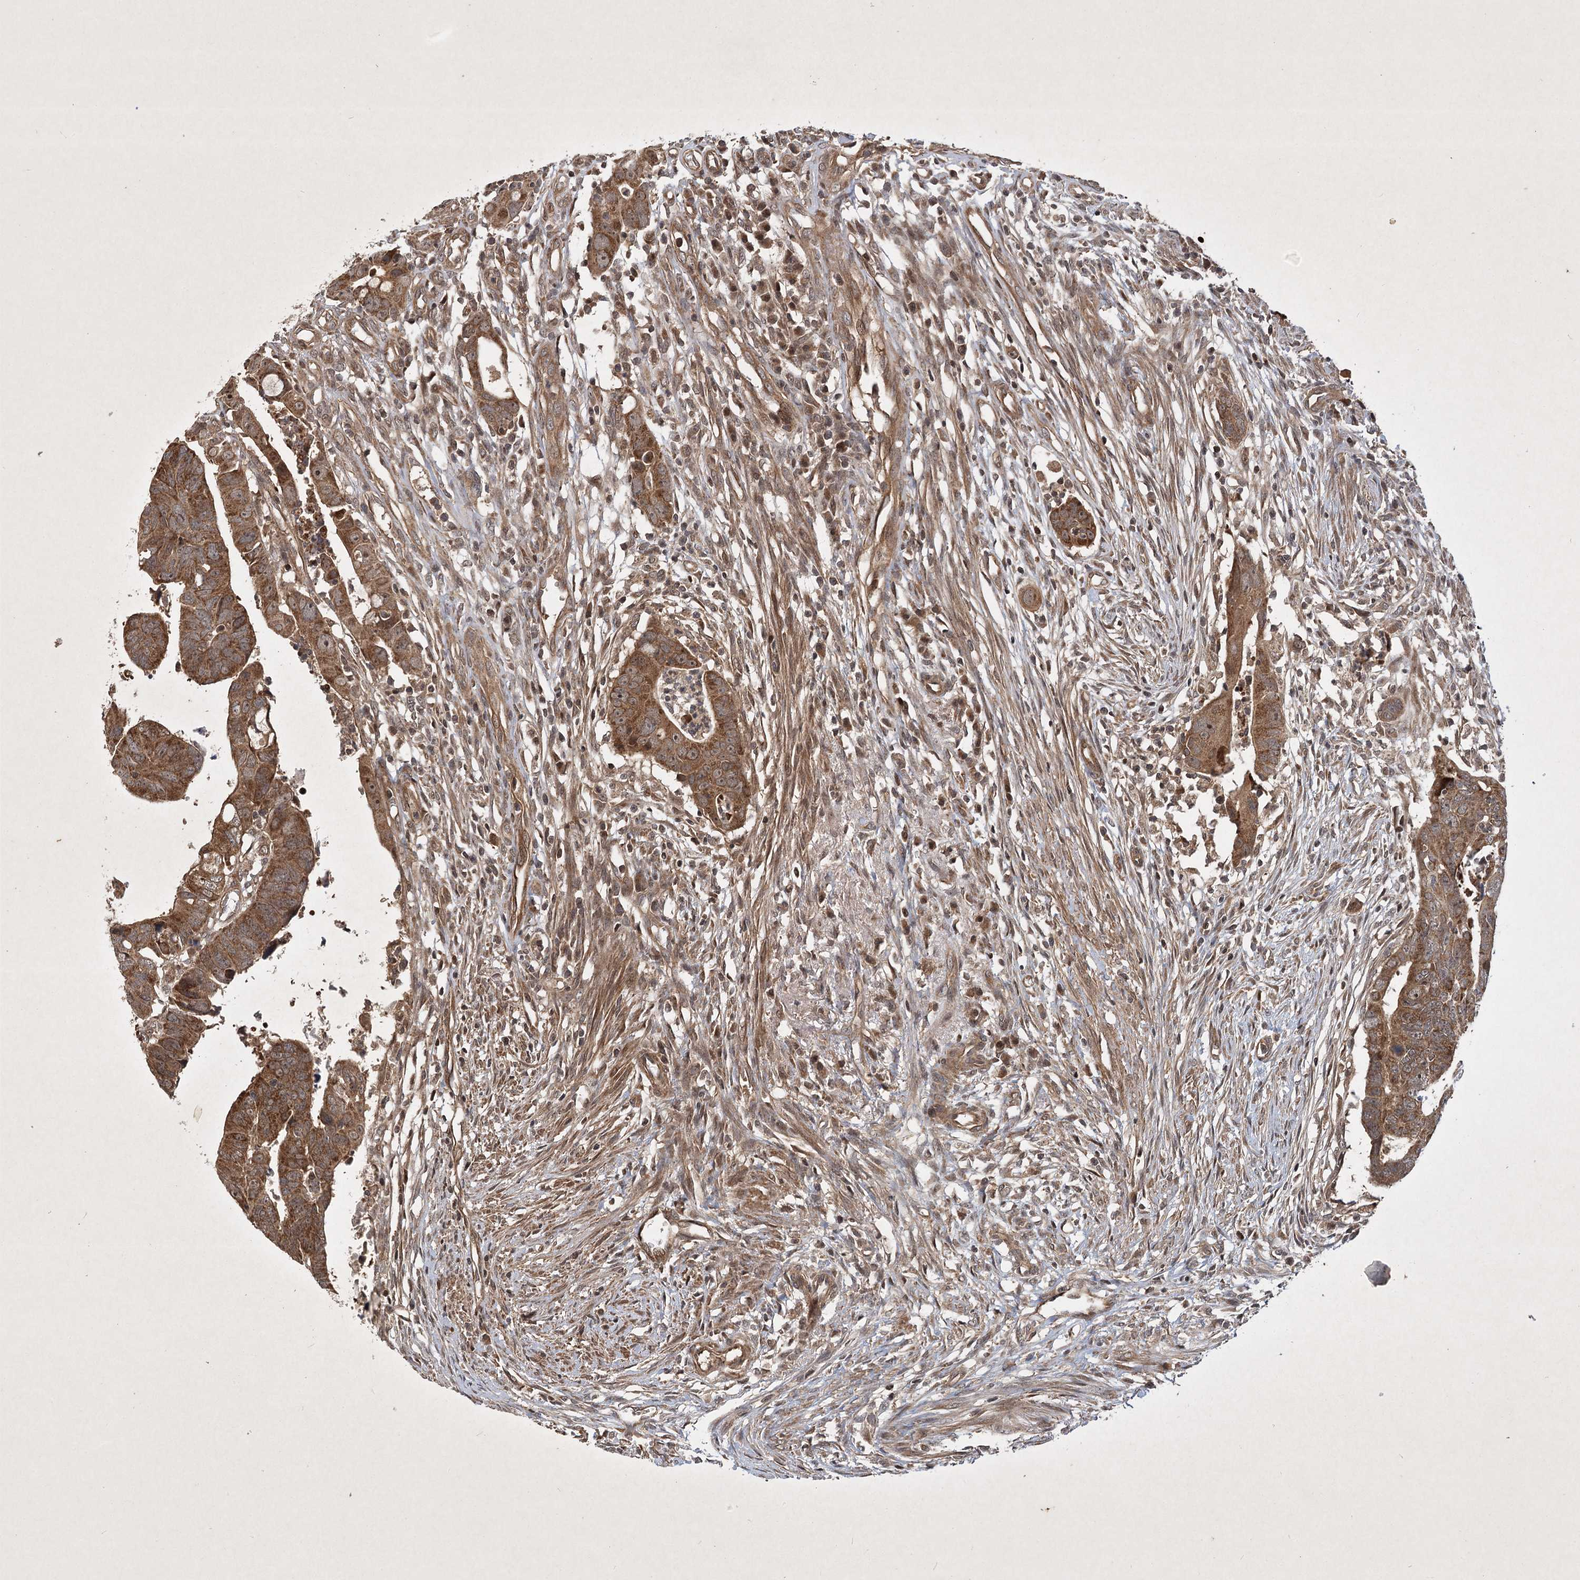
{"staining": {"intensity": "strong", "quantity": ">75%", "location": "cytoplasmic/membranous"}, "tissue": "colorectal cancer", "cell_type": "Tumor cells", "image_type": "cancer", "snomed": [{"axis": "morphology", "description": "Adenocarcinoma, NOS"}, {"axis": "topography", "description": "Rectum"}], "caption": "A high-resolution micrograph shows immunohistochemistry staining of adenocarcinoma (colorectal), which exhibits strong cytoplasmic/membranous expression in about >75% of tumor cells. (brown staining indicates protein expression, while blue staining denotes nuclei).", "gene": "INSIG2", "patient": {"sex": "female", "age": 65}}